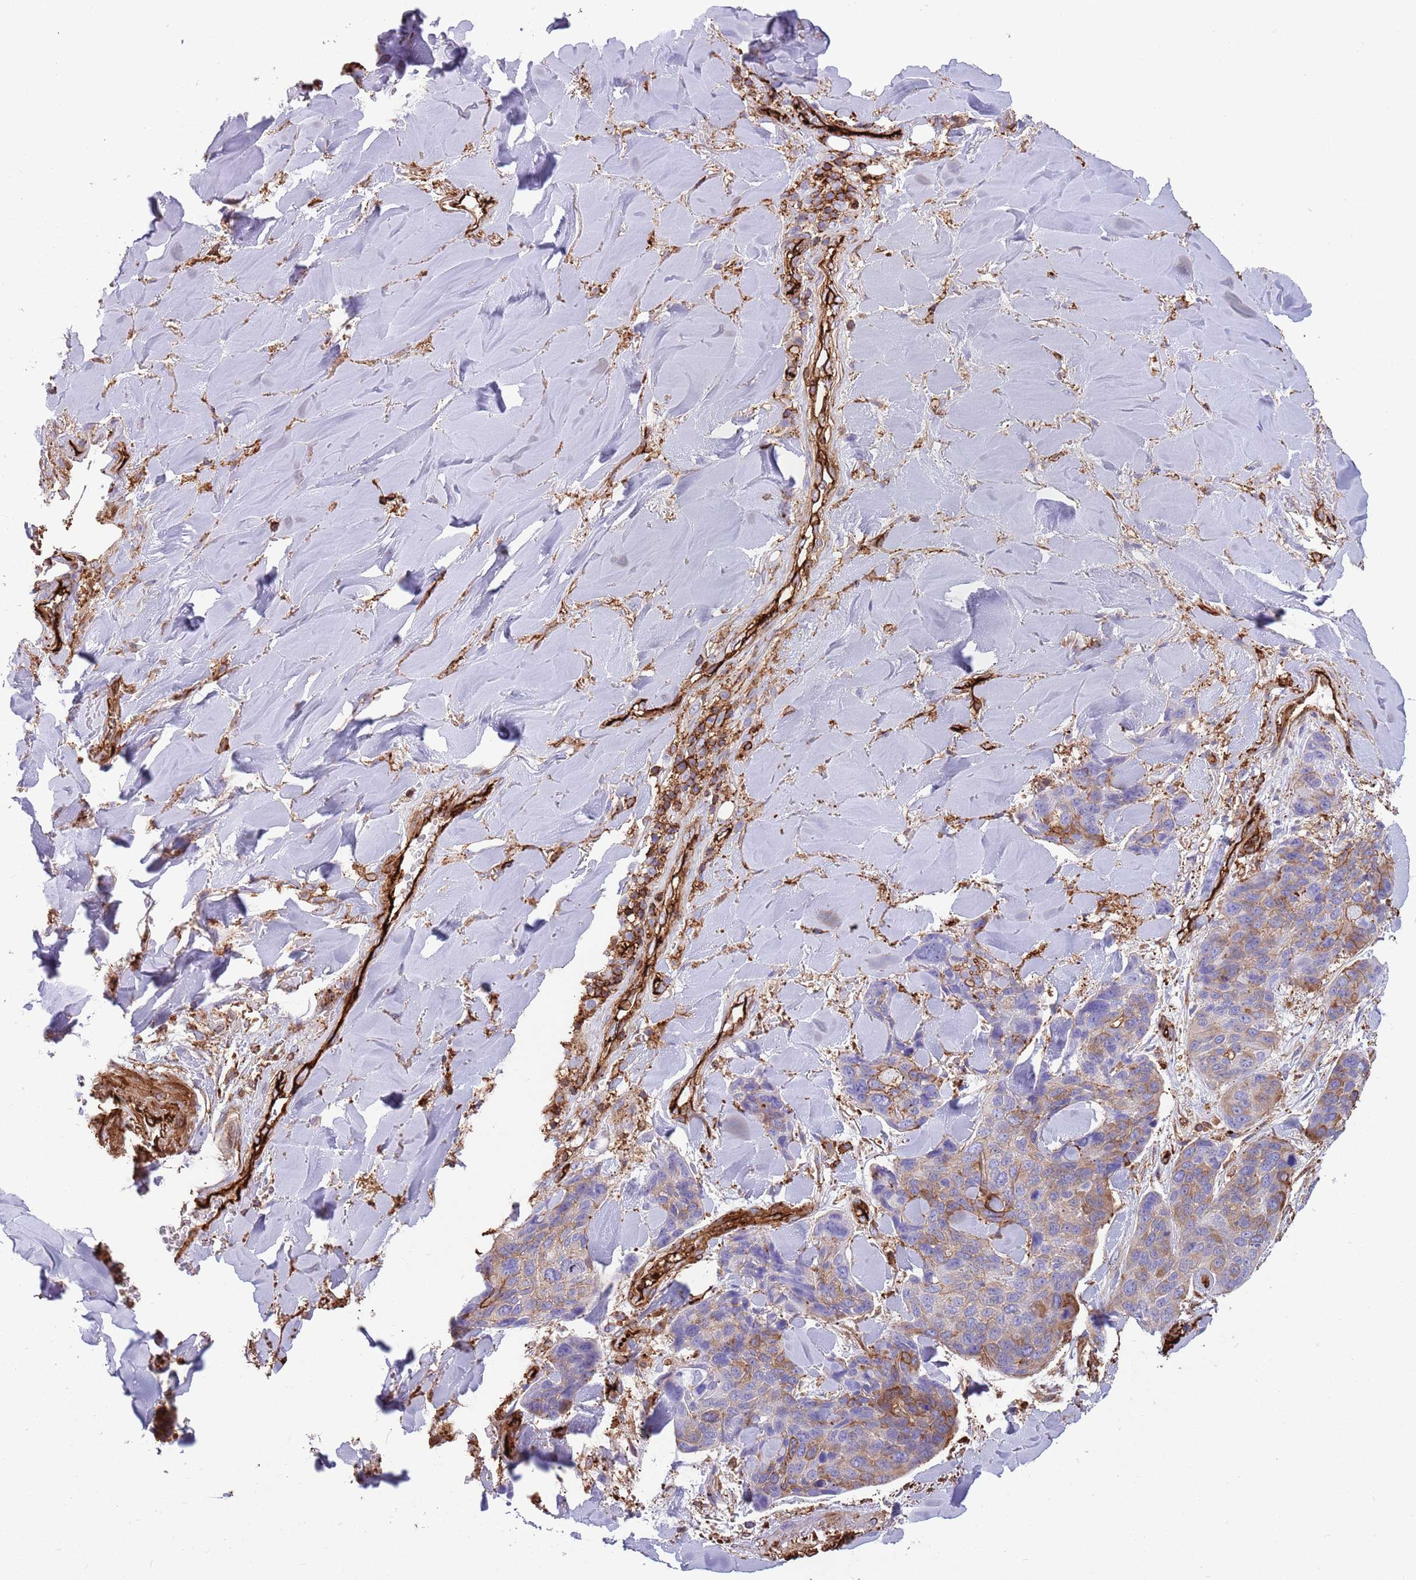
{"staining": {"intensity": "moderate", "quantity": "25%-75%", "location": "cytoplasmic/membranous"}, "tissue": "skin cancer", "cell_type": "Tumor cells", "image_type": "cancer", "snomed": [{"axis": "morphology", "description": "Basal cell carcinoma"}, {"axis": "topography", "description": "Skin"}], "caption": "The image displays a brown stain indicating the presence of a protein in the cytoplasmic/membranous of tumor cells in basal cell carcinoma (skin).", "gene": "KBTBD7", "patient": {"sex": "female", "age": 74}}